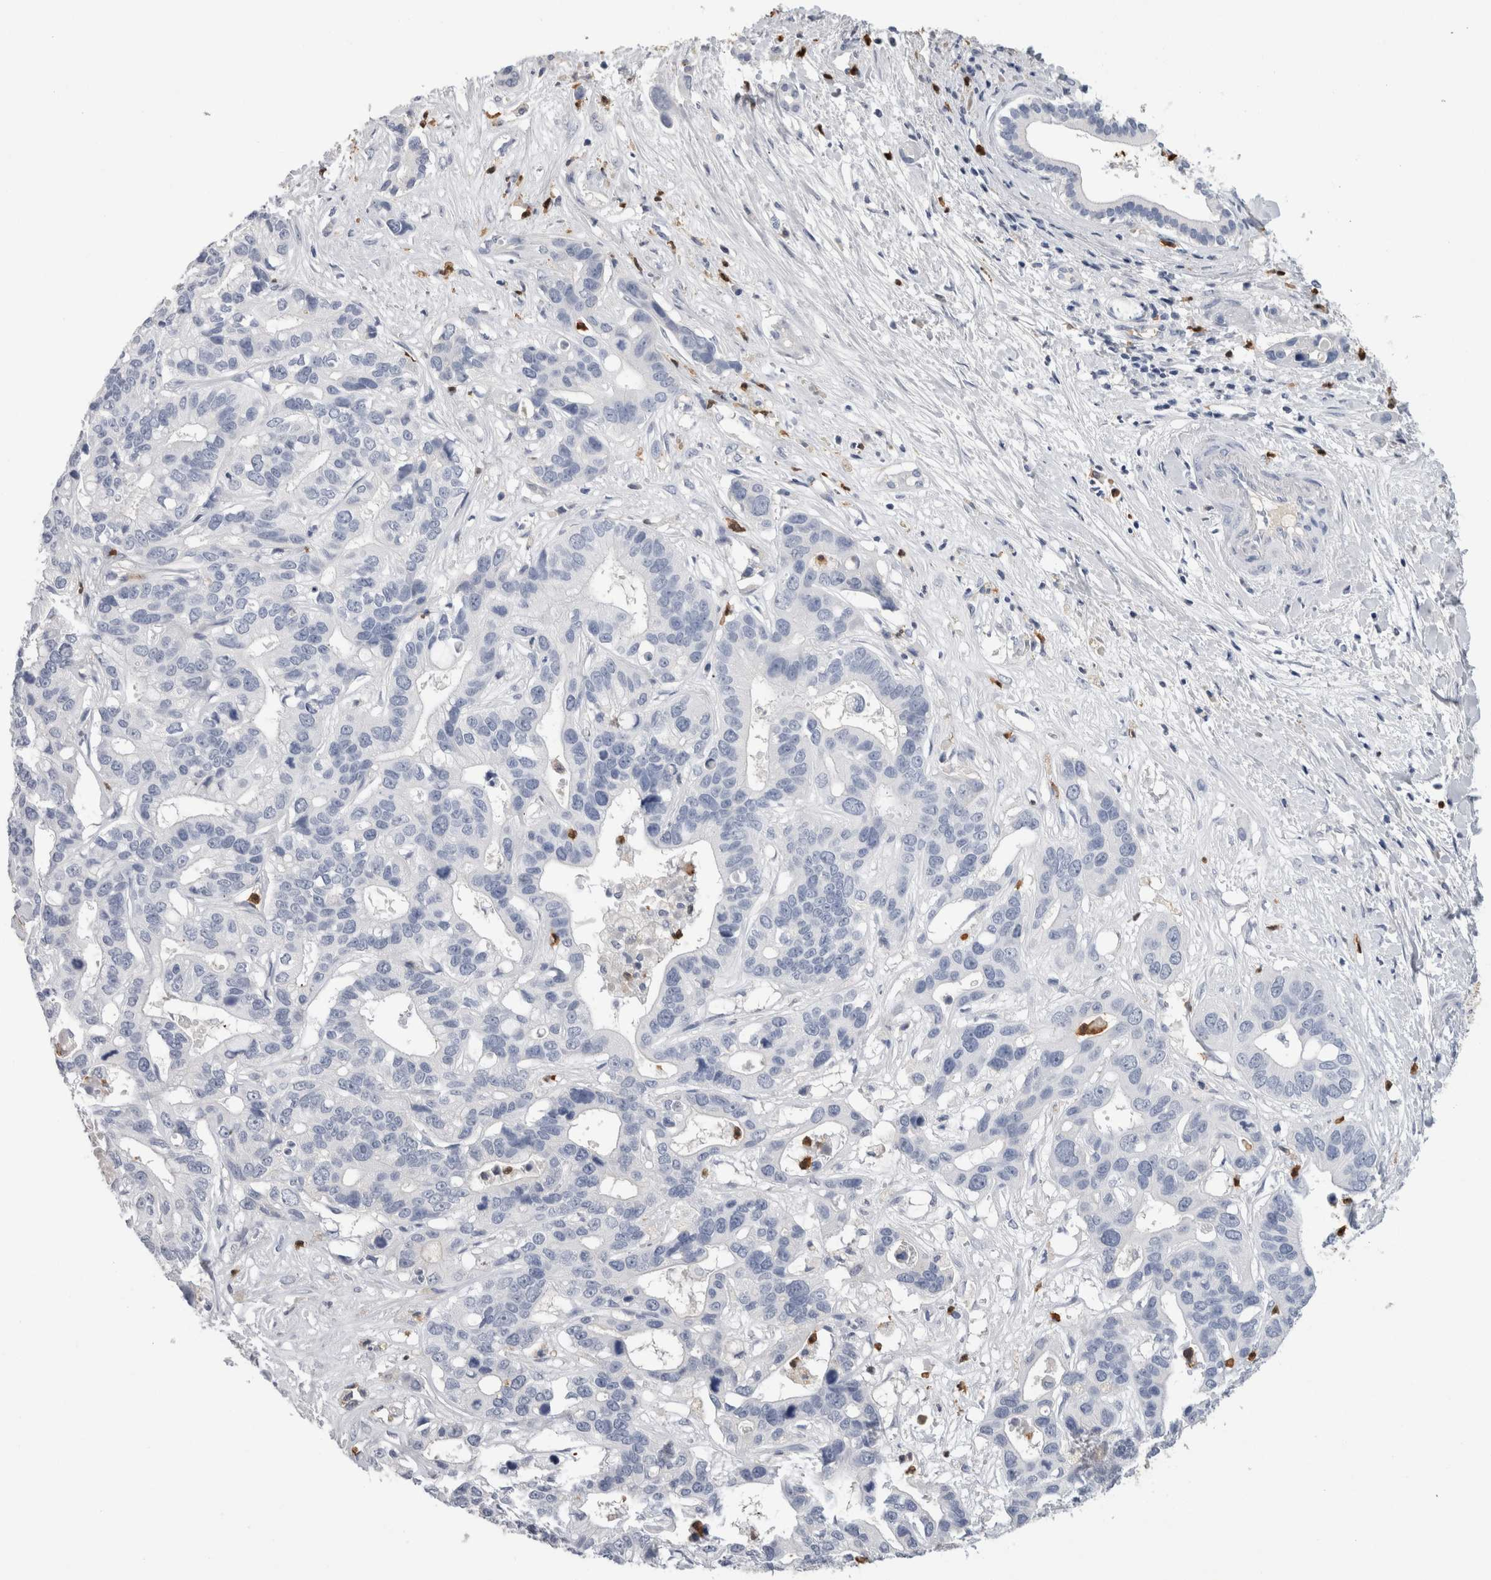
{"staining": {"intensity": "negative", "quantity": "none", "location": "none"}, "tissue": "liver cancer", "cell_type": "Tumor cells", "image_type": "cancer", "snomed": [{"axis": "morphology", "description": "Cholangiocarcinoma"}, {"axis": "topography", "description": "Liver"}], "caption": "Tumor cells are negative for brown protein staining in liver cholangiocarcinoma.", "gene": "S100A12", "patient": {"sex": "female", "age": 65}}